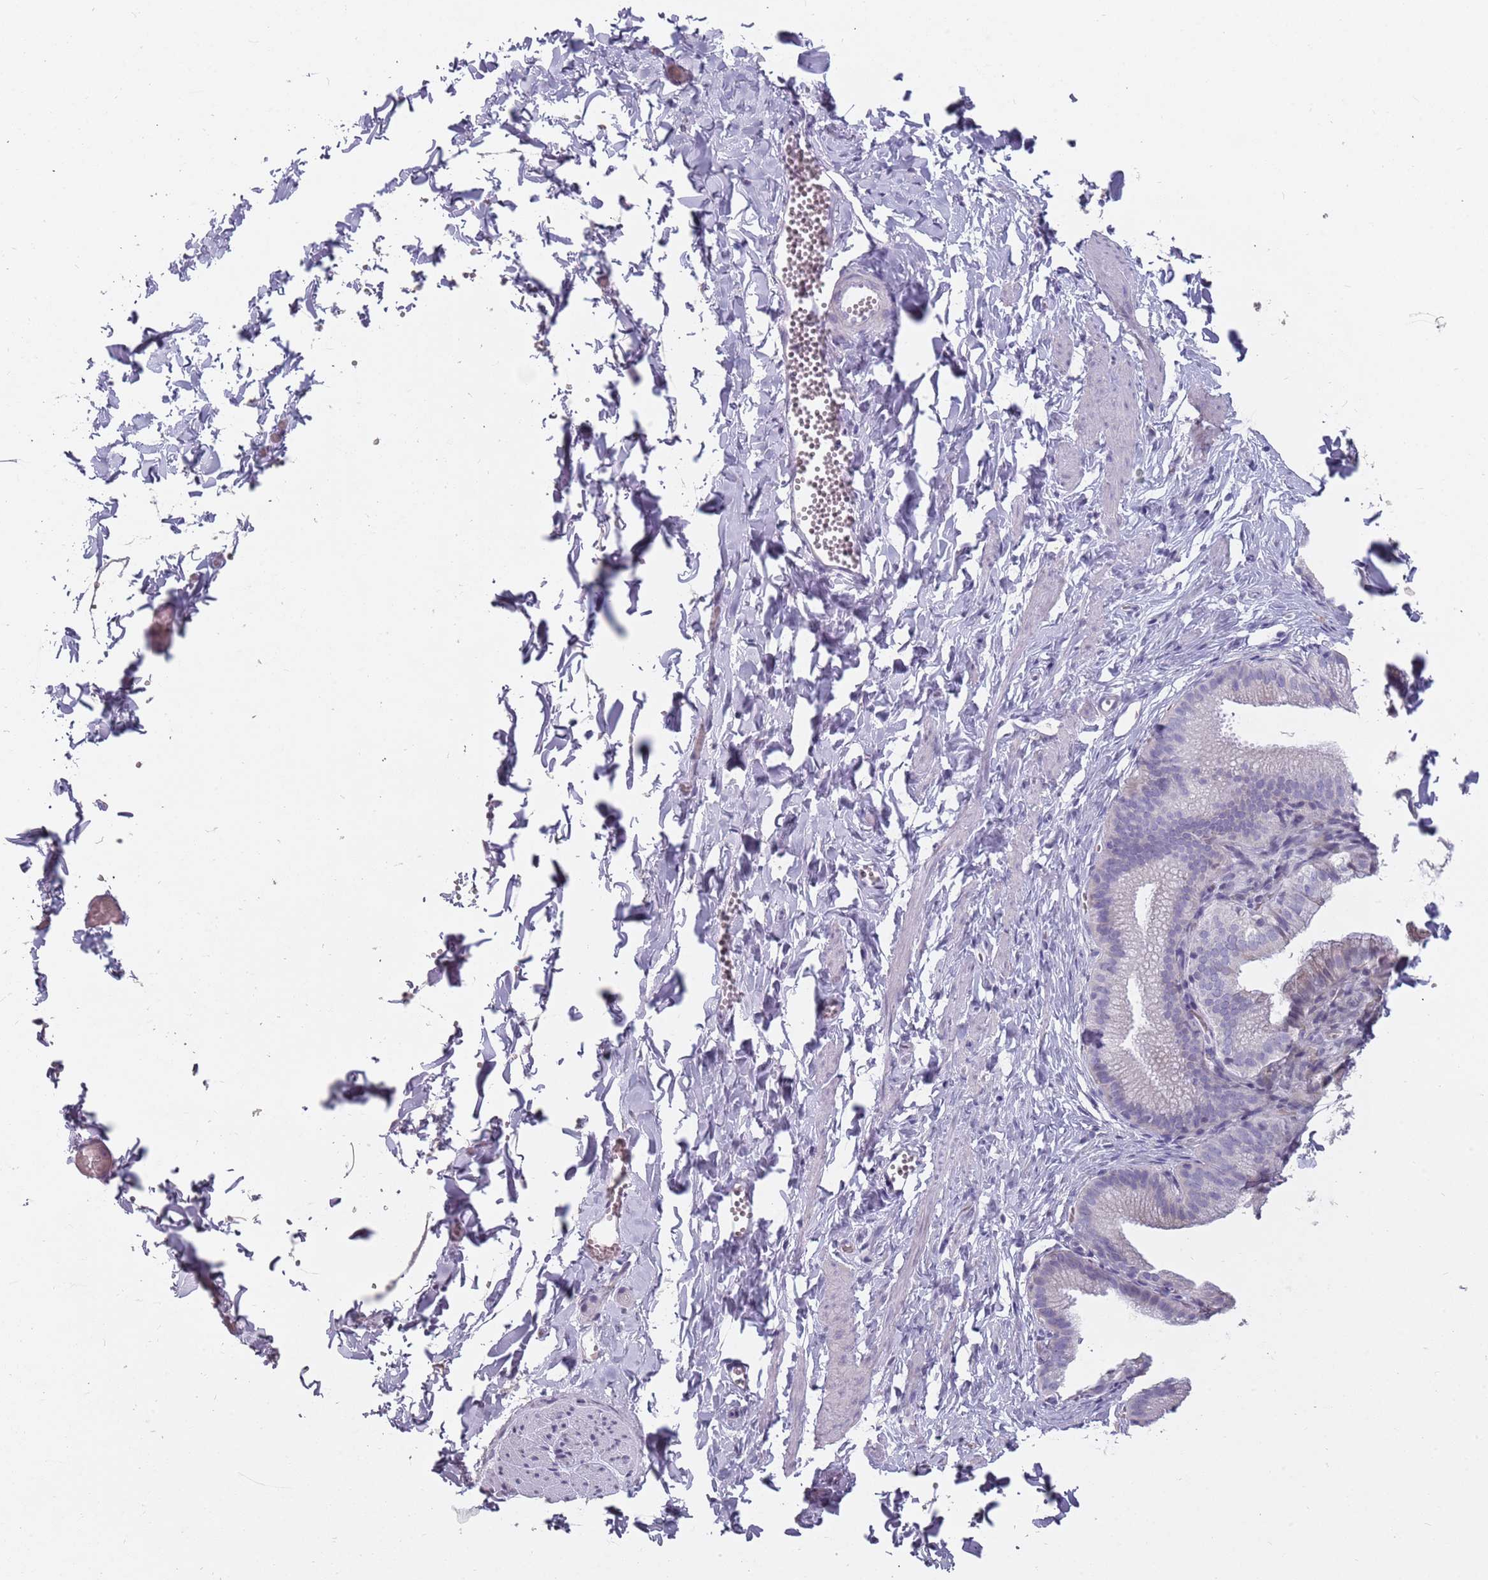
{"staining": {"intensity": "negative", "quantity": "none", "location": "none"}, "tissue": "adipose tissue", "cell_type": "Adipocytes", "image_type": "normal", "snomed": [{"axis": "morphology", "description": "Normal tissue, NOS"}, {"axis": "topography", "description": "Gallbladder"}, {"axis": "topography", "description": "Peripheral nerve tissue"}], "caption": "Histopathology image shows no significant protein expression in adipocytes of unremarkable adipose tissue.", "gene": "DDX4", "patient": {"sex": "male", "age": 38}}